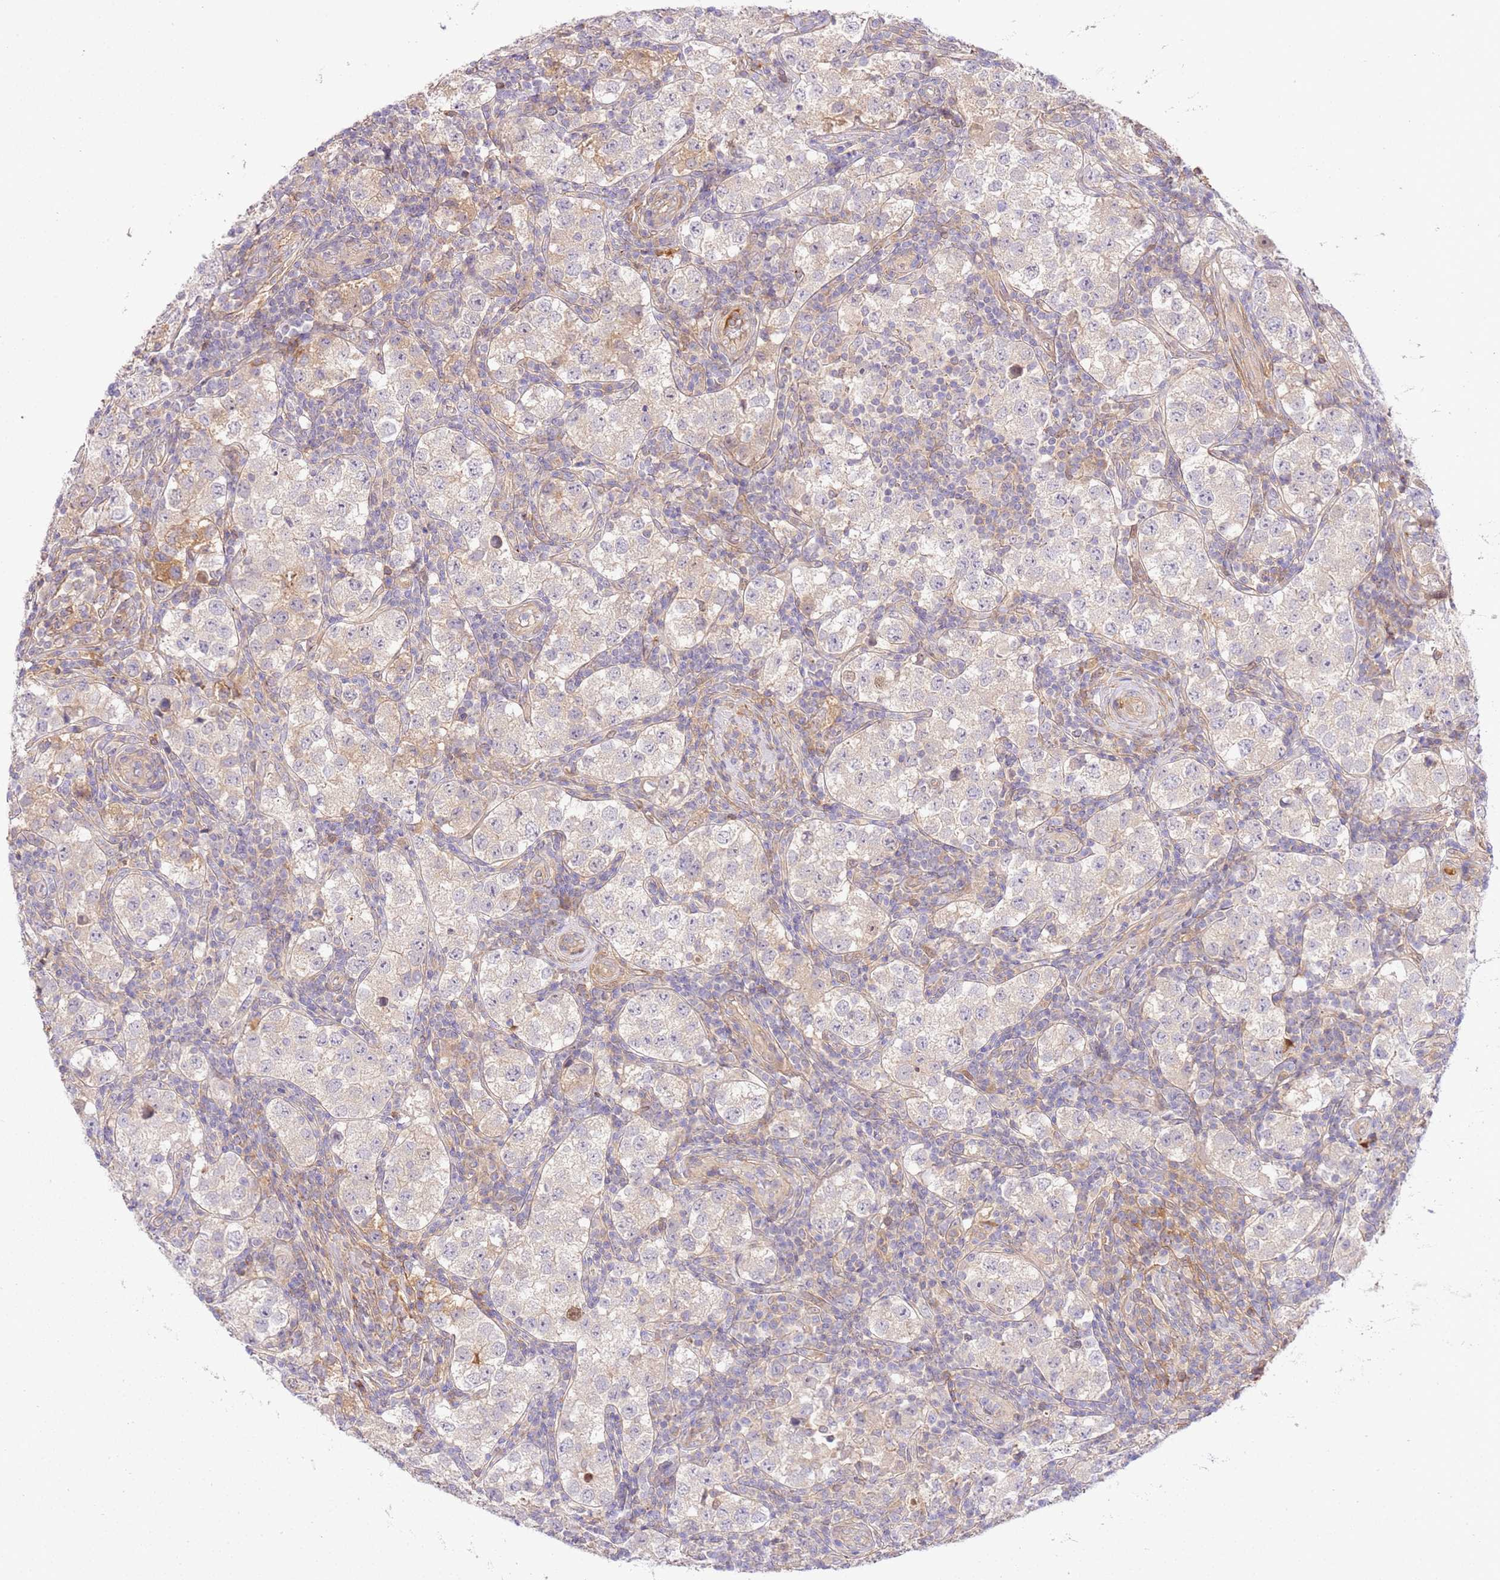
{"staining": {"intensity": "negative", "quantity": "none", "location": "none"}, "tissue": "testis cancer", "cell_type": "Tumor cells", "image_type": "cancer", "snomed": [{"axis": "morphology", "description": "Seminoma, NOS"}, {"axis": "topography", "description": "Testis"}], "caption": "Tumor cells are negative for brown protein staining in seminoma (testis).", "gene": "C8G", "patient": {"sex": "male", "age": 34}}